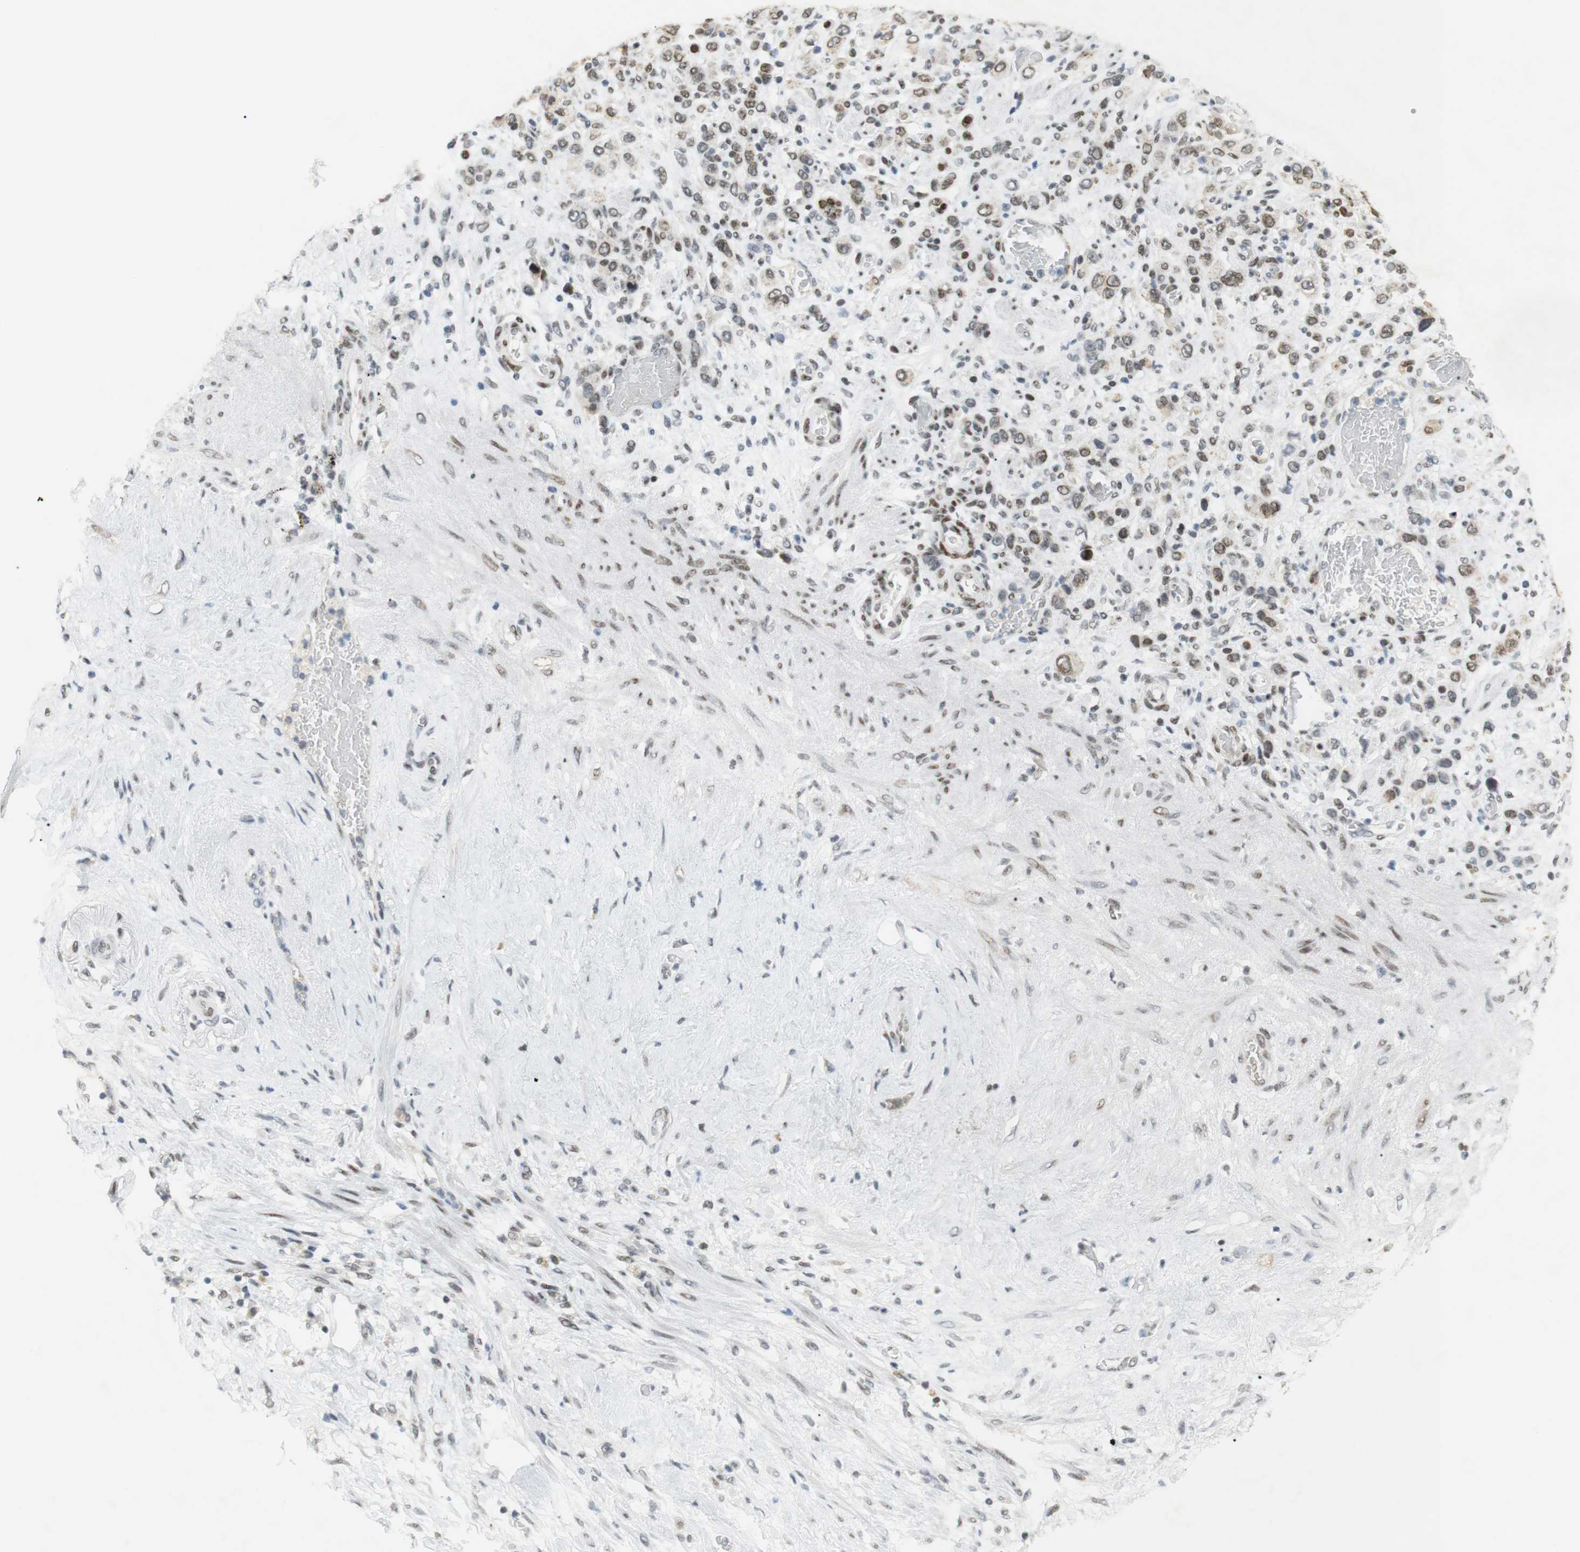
{"staining": {"intensity": "moderate", "quantity": "25%-75%", "location": "nuclear"}, "tissue": "stomach cancer", "cell_type": "Tumor cells", "image_type": "cancer", "snomed": [{"axis": "morphology", "description": "Adenocarcinoma, NOS"}, {"axis": "morphology", "description": "Adenocarcinoma, High grade"}, {"axis": "topography", "description": "Stomach, upper"}, {"axis": "topography", "description": "Stomach, lower"}], "caption": "There is medium levels of moderate nuclear staining in tumor cells of stomach cancer, as demonstrated by immunohistochemical staining (brown color).", "gene": "BMI1", "patient": {"sex": "female", "age": 65}}